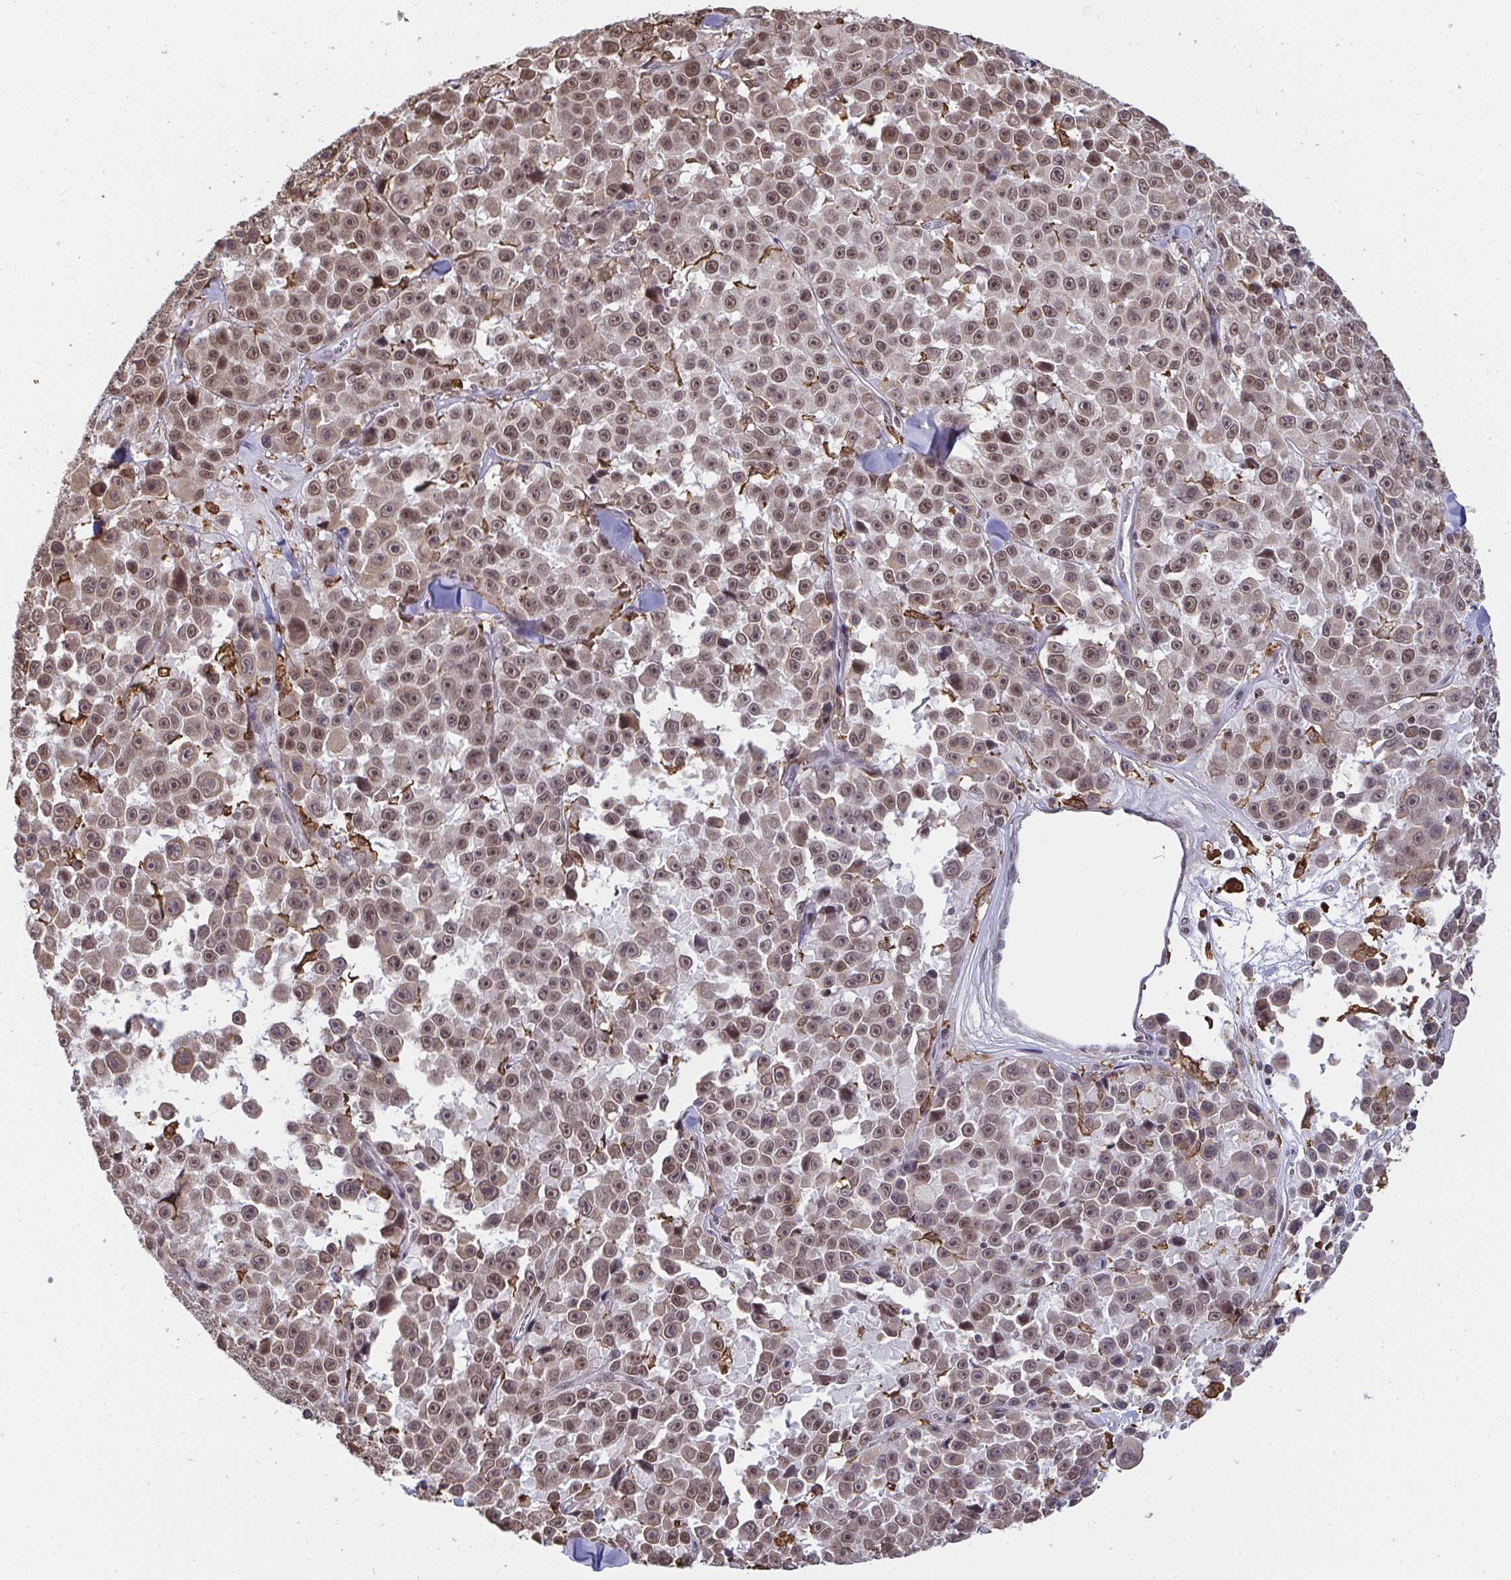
{"staining": {"intensity": "moderate", "quantity": ">75%", "location": "nuclear"}, "tissue": "melanoma", "cell_type": "Tumor cells", "image_type": "cancer", "snomed": [{"axis": "morphology", "description": "Malignant melanoma, NOS"}, {"axis": "topography", "description": "Skin"}], "caption": "Protein staining by IHC exhibits moderate nuclear positivity in approximately >75% of tumor cells in melanoma.", "gene": "SAP30", "patient": {"sex": "female", "age": 66}}